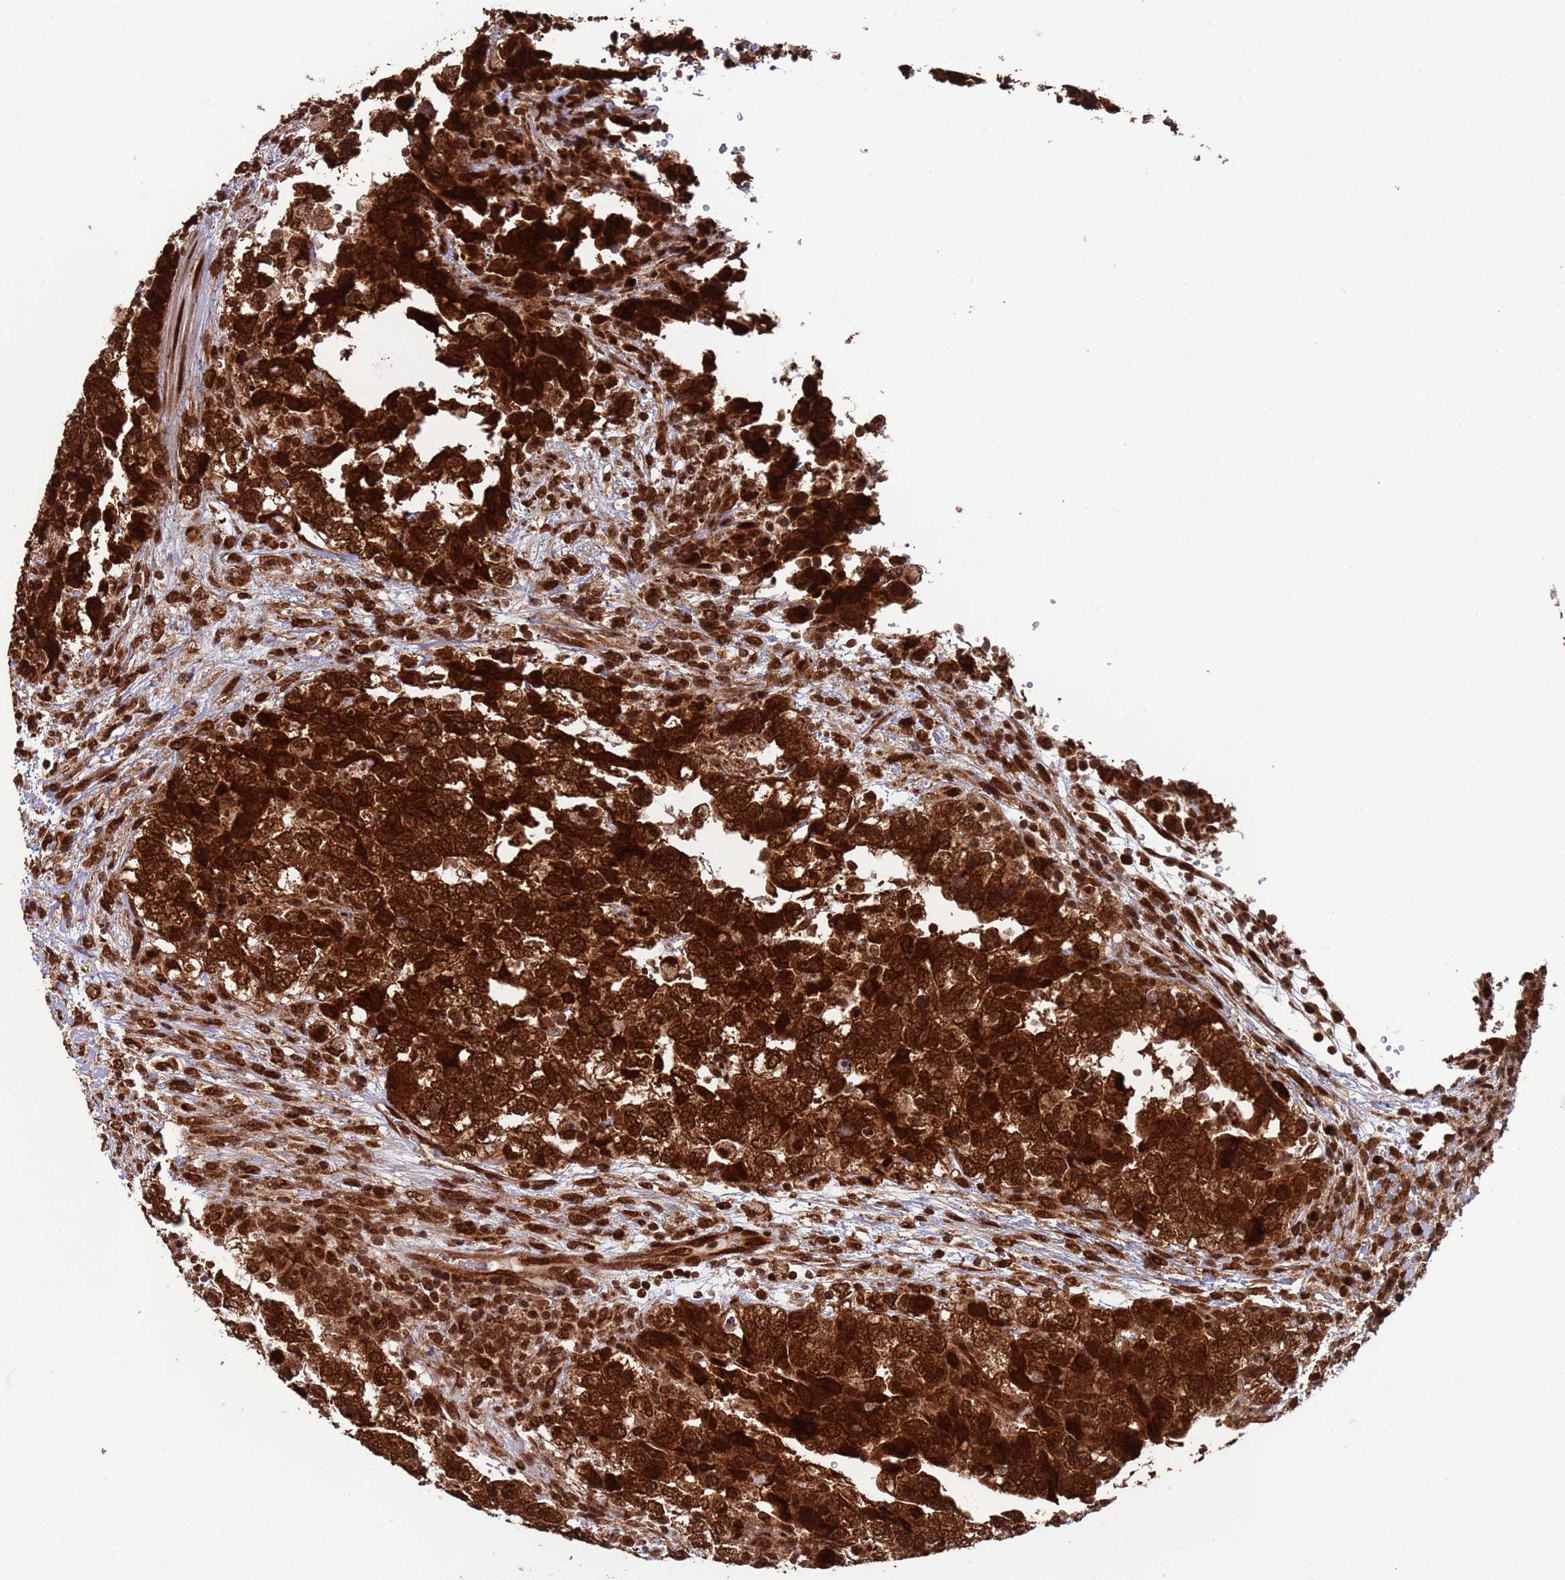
{"staining": {"intensity": "strong", "quantity": ">75%", "location": "cytoplasmic/membranous,nuclear"}, "tissue": "testis cancer", "cell_type": "Tumor cells", "image_type": "cancer", "snomed": [{"axis": "morphology", "description": "Carcinoma, Embryonal, NOS"}, {"axis": "topography", "description": "Testis"}], "caption": "A photomicrograph showing strong cytoplasmic/membranous and nuclear positivity in approximately >75% of tumor cells in testis cancer (embryonal carcinoma), as visualized by brown immunohistochemical staining.", "gene": "FUBP3", "patient": {"sex": "male", "age": 37}}